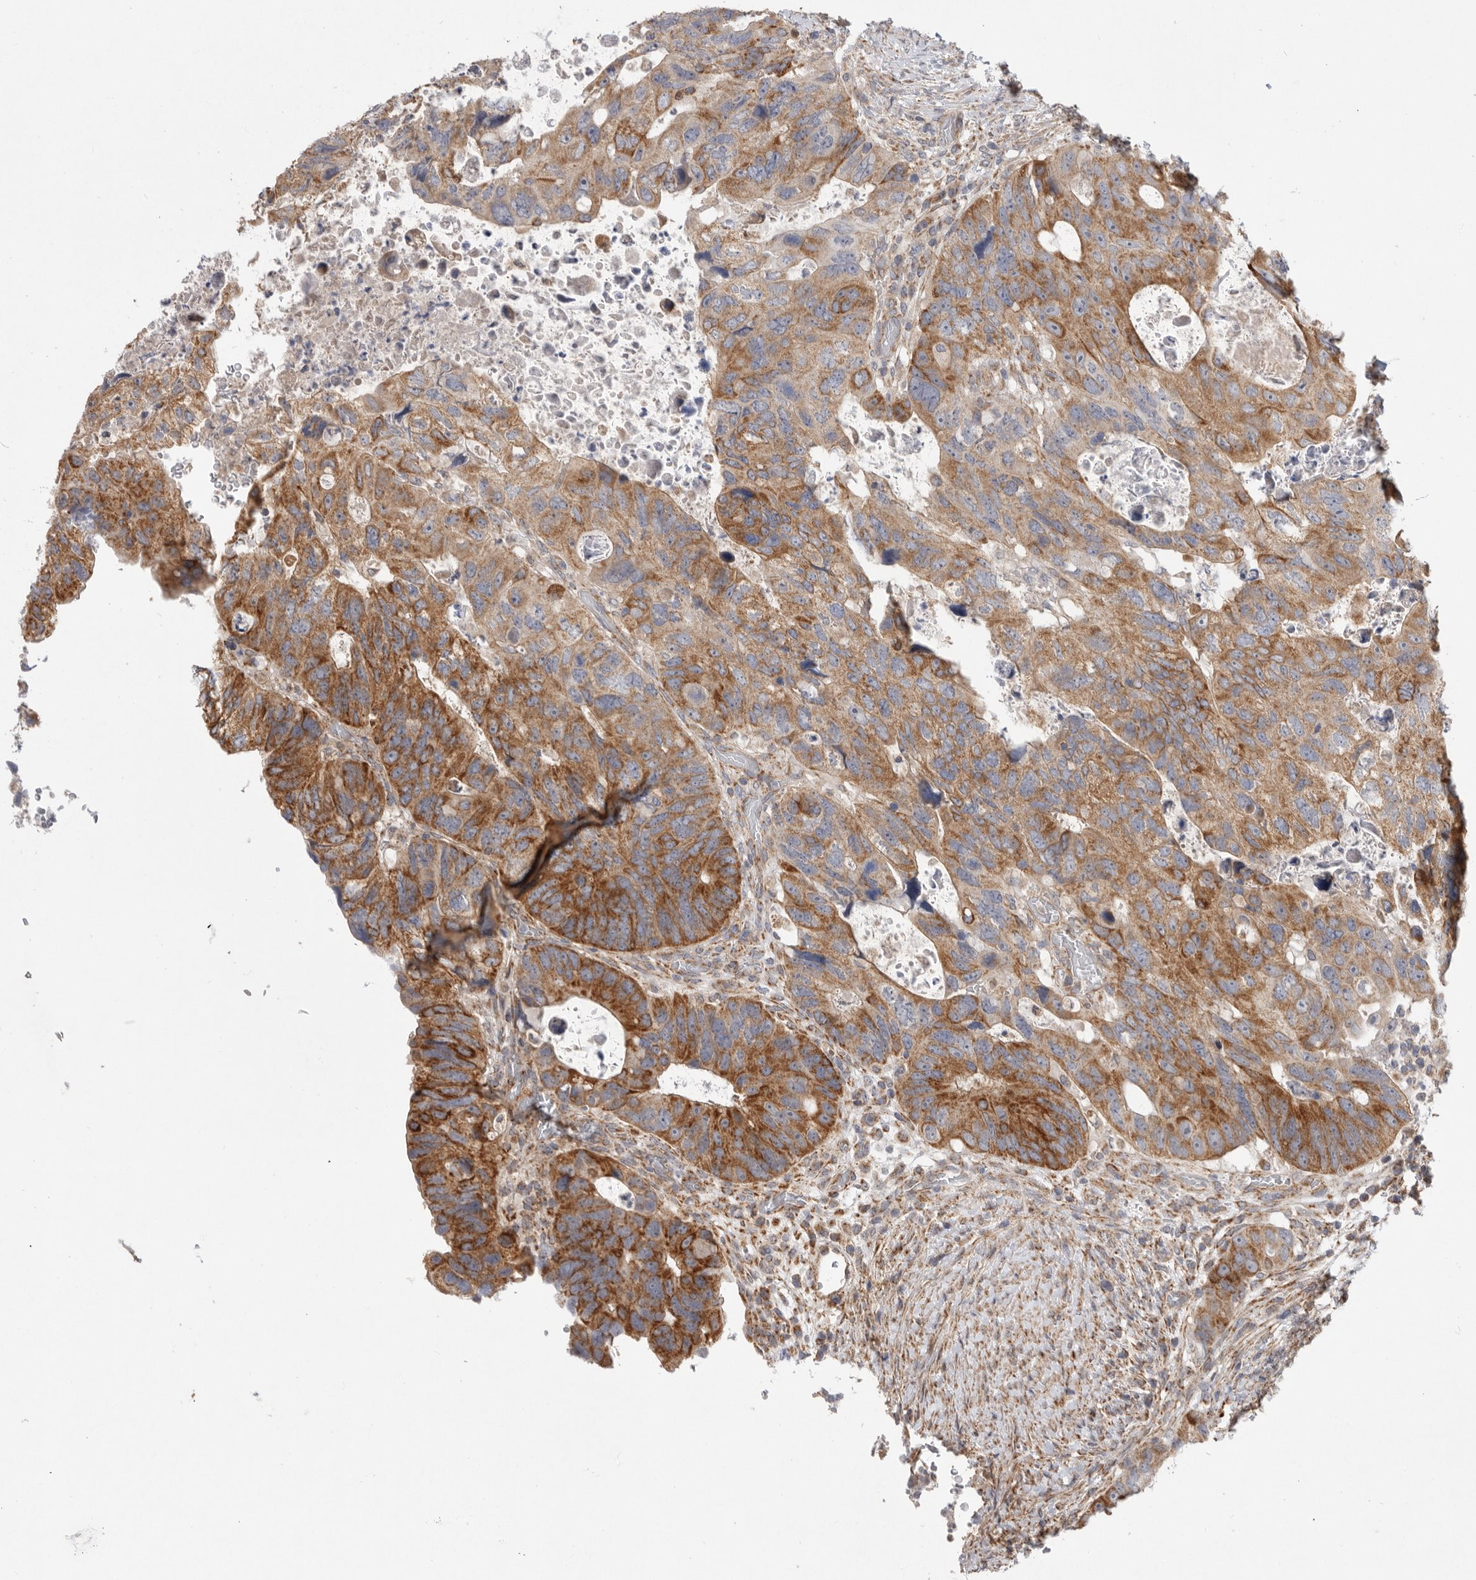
{"staining": {"intensity": "strong", "quantity": ">75%", "location": "cytoplasmic/membranous"}, "tissue": "colorectal cancer", "cell_type": "Tumor cells", "image_type": "cancer", "snomed": [{"axis": "morphology", "description": "Adenocarcinoma, NOS"}, {"axis": "topography", "description": "Rectum"}], "caption": "An immunohistochemistry photomicrograph of neoplastic tissue is shown. Protein staining in brown highlights strong cytoplasmic/membranous positivity in colorectal cancer within tumor cells.", "gene": "MTFR1L", "patient": {"sex": "male", "age": 59}}